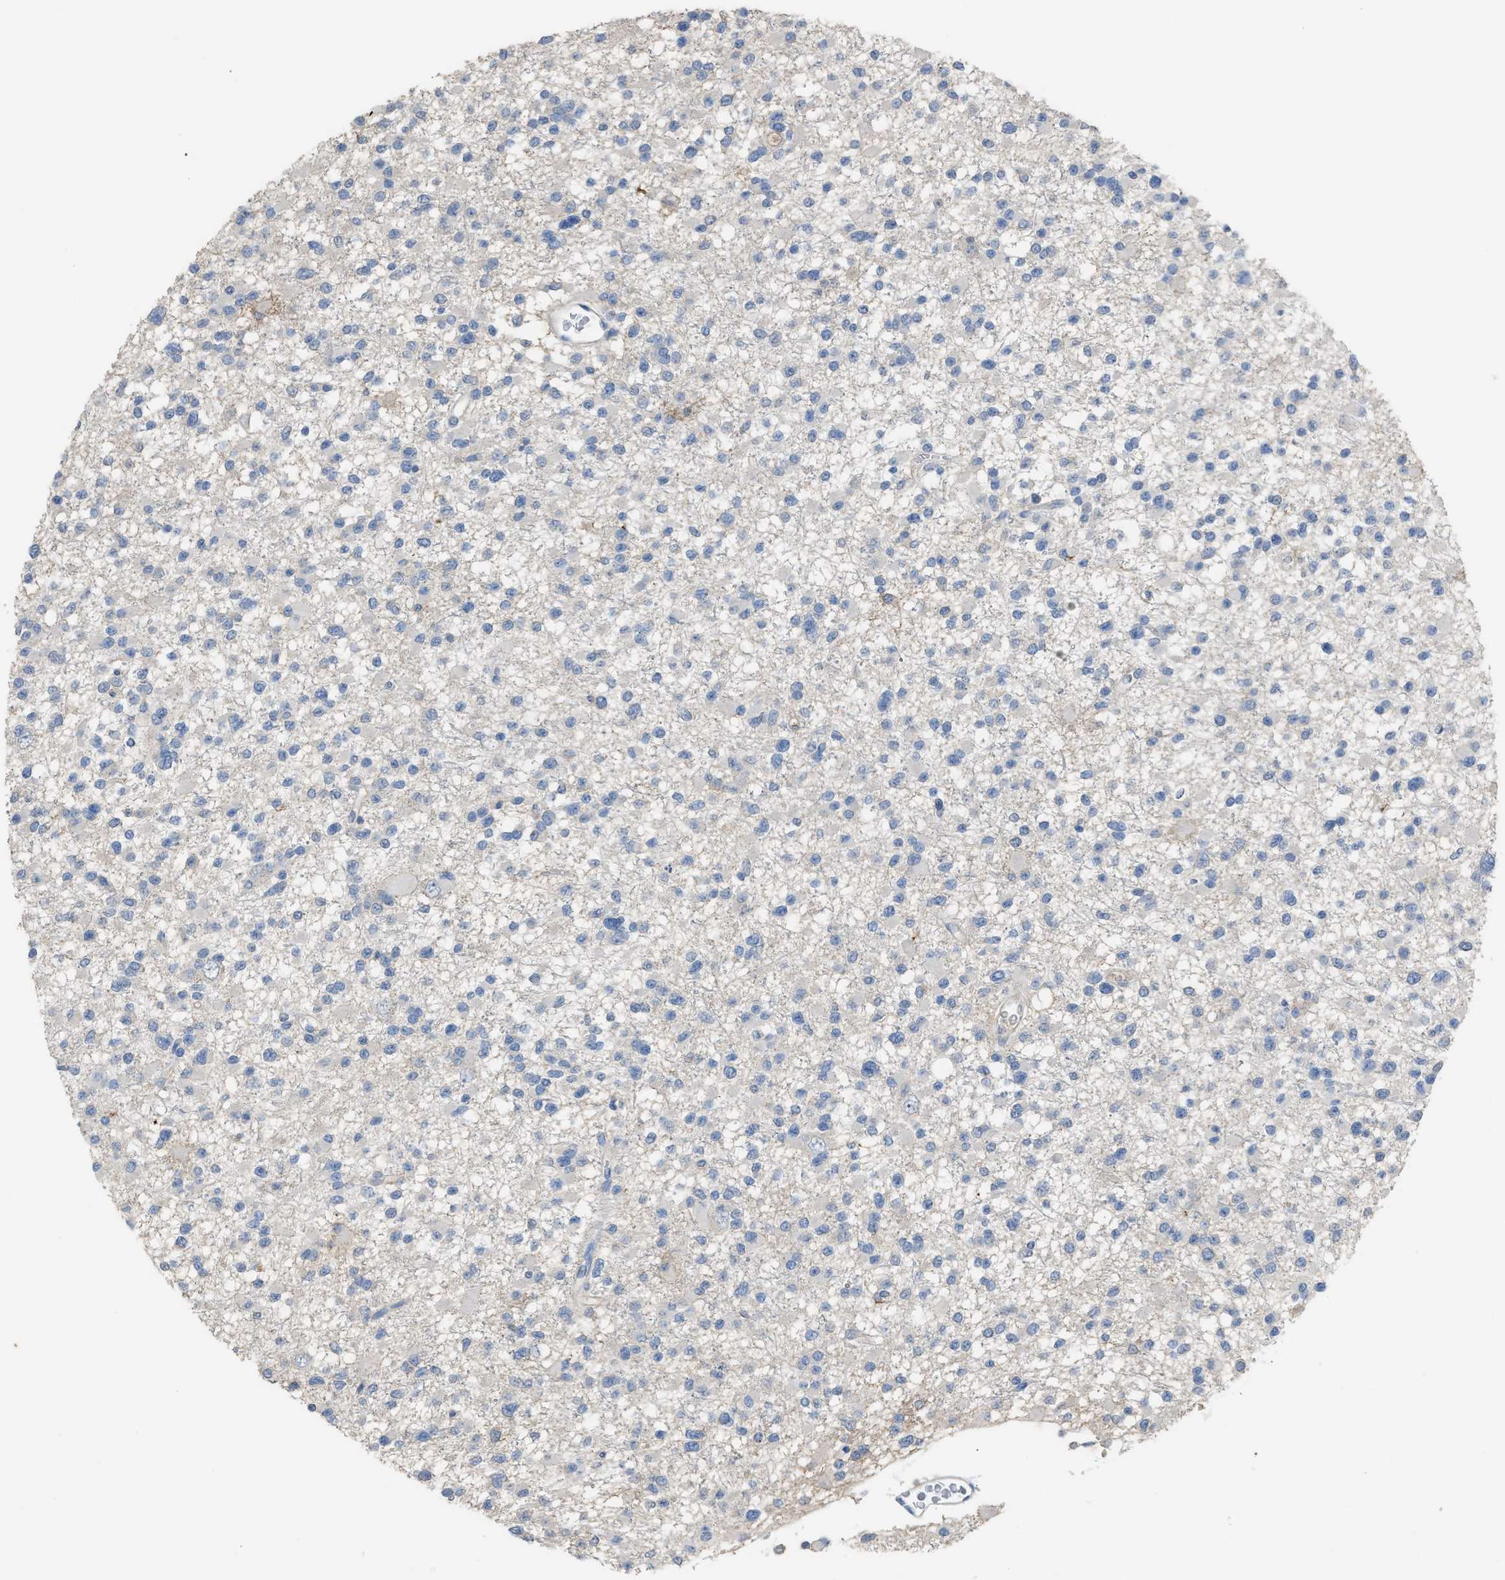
{"staining": {"intensity": "negative", "quantity": "none", "location": "none"}, "tissue": "glioma", "cell_type": "Tumor cells", "image_type": "cancer", "snomed": [{"axis": "morphology", "description": "Glioma, malignant, Low grade"}, {"axis": "topography", "description": "Brain"}], "caption": "Human malignant glioma (low-grade) stained for a protein using immunohistochemistry (IHC) displays no staining in tumor cells.", "gene": "OR51E1", "patient": {"sex": "female", "age": 22}}